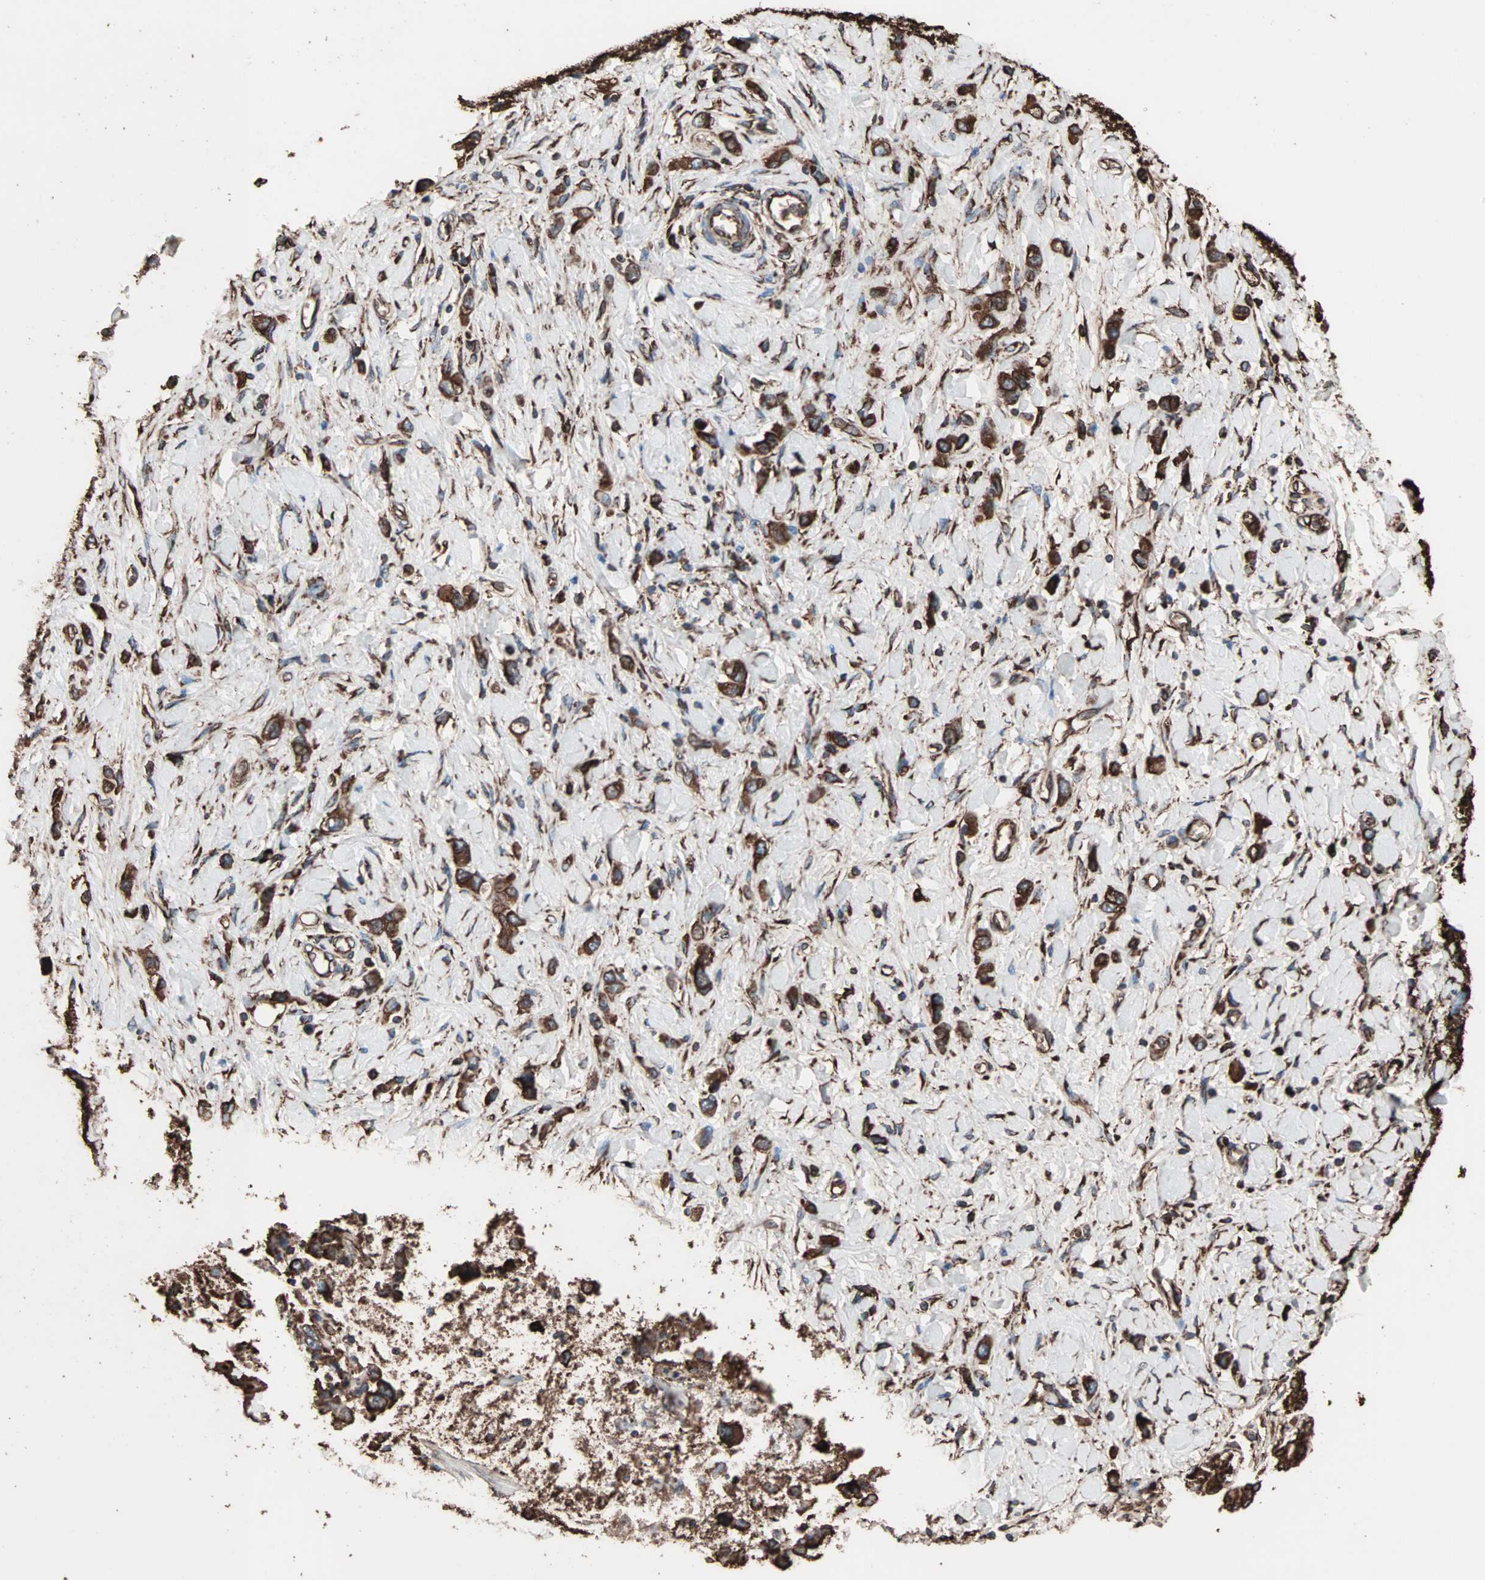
{"staining": {"intensity": "strong", "quantity": ">75%", "location": "cytoplasmic/membranous"}, "tissue": "stomach cancer", "cell_type": "Tumor cells", "image_type": "cancer", "snomed": [{"axis": "morphology", "description": "Normal tissue, NOS"}, {"axis": "morphology", "description": "Adenocarcinoma, NOS"}, {"axis": "topography", "description": "Stomach, upper"}, {"axis": "topography", "description": "Stomach"}], "caption": "Protein expression analysis of human adenocarcinoma (stomach) reveals strong cytoplasmic/membranous staining in approximately >75% of tumor cells. (DAB = brown stain, brightfield microscopy at high magnification).", "gene": "HSP90B1", "patient": {"sex": "female", "age": 65}}